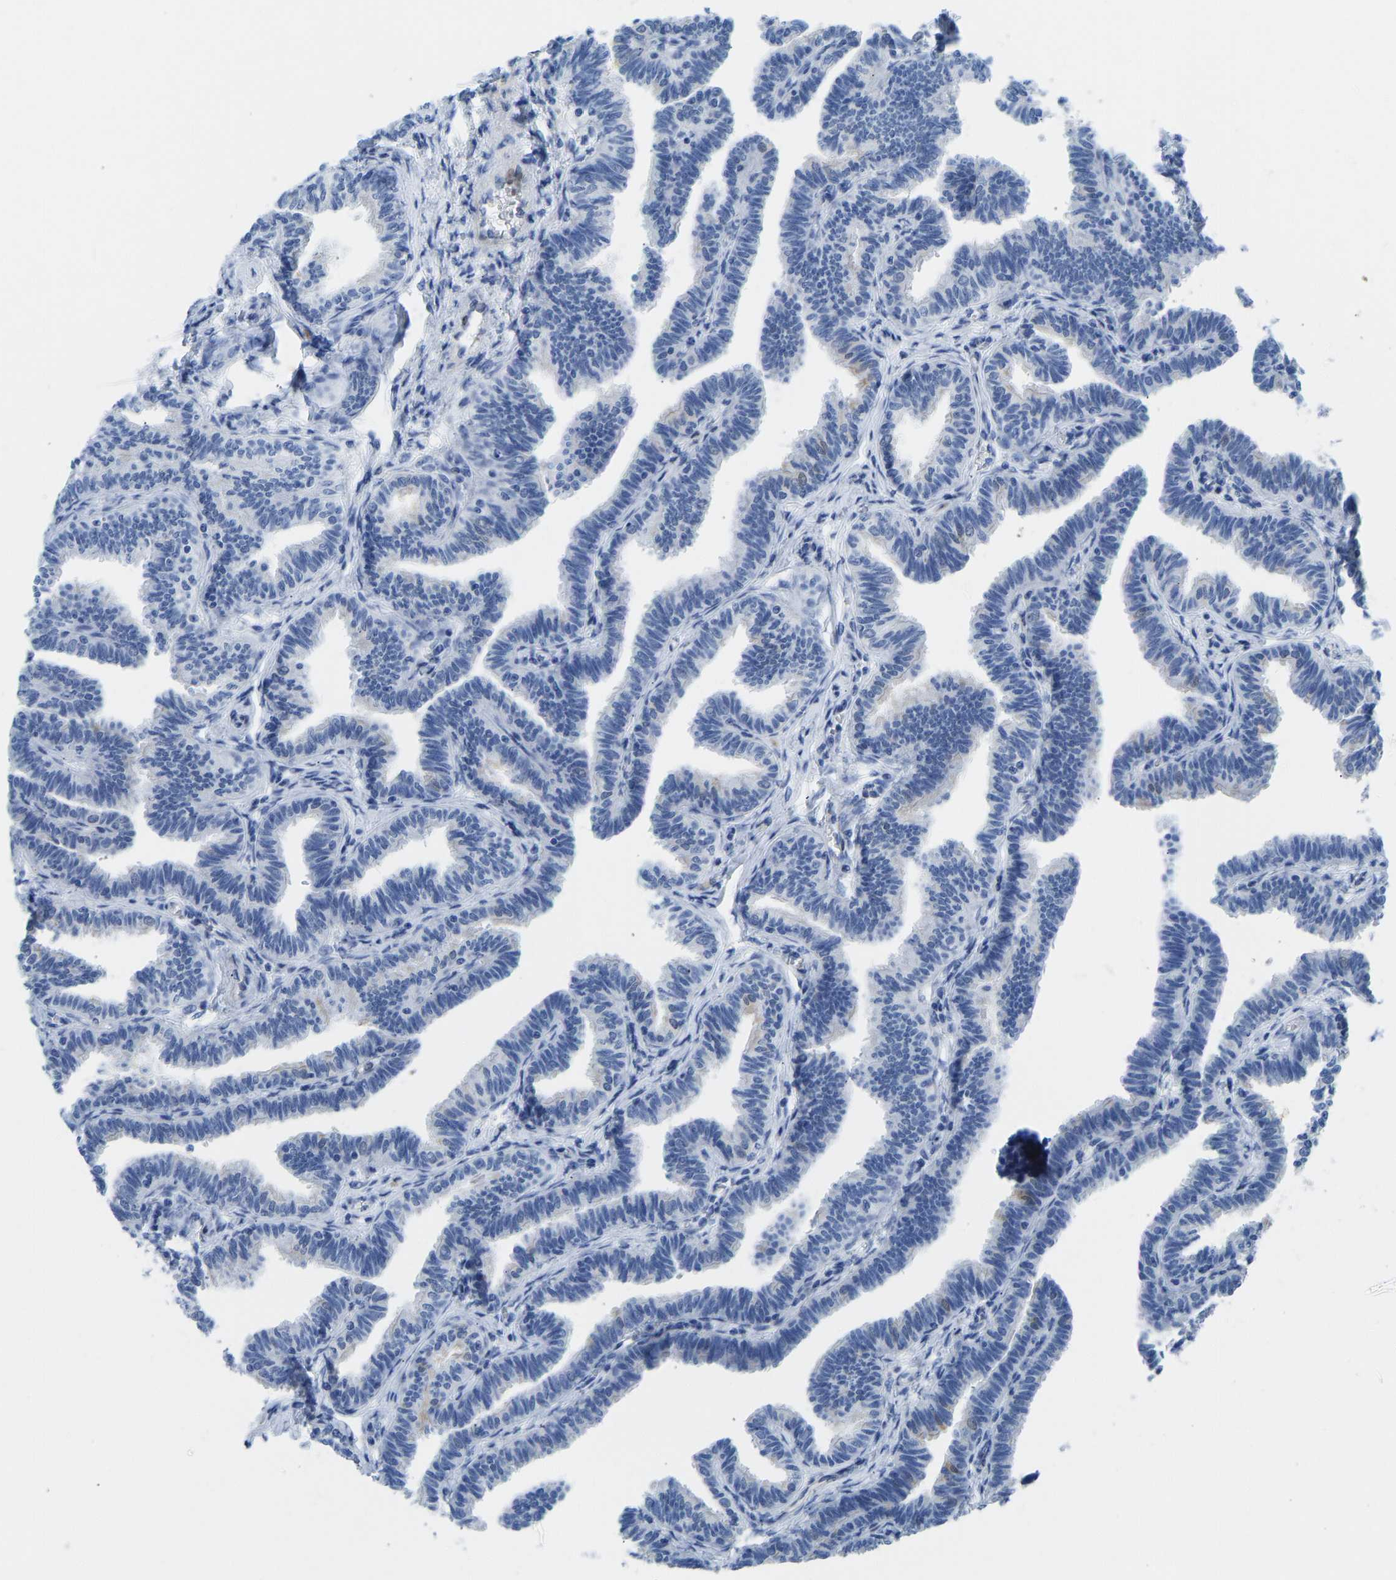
{"staining": {"intensity": "negative", "quantity": "none", "location": "none"}, "tissue": "fallopian tube", "cell_type": "Glandular cells", "image_type": "normal", "snomed": [{"axis": "morphology", "description": "Normal tissue, NOS"}, {"axis": "topography", "description": "Fallopian tube"}, {"axis": "topography", "description": "Ovary"}], "caption": "Photomicrograph shows no significant protein staining in glandular cells of normal fallopian tube.", "gene": "NKAIN3", "patient": {"sex": "female", "age": 23}}